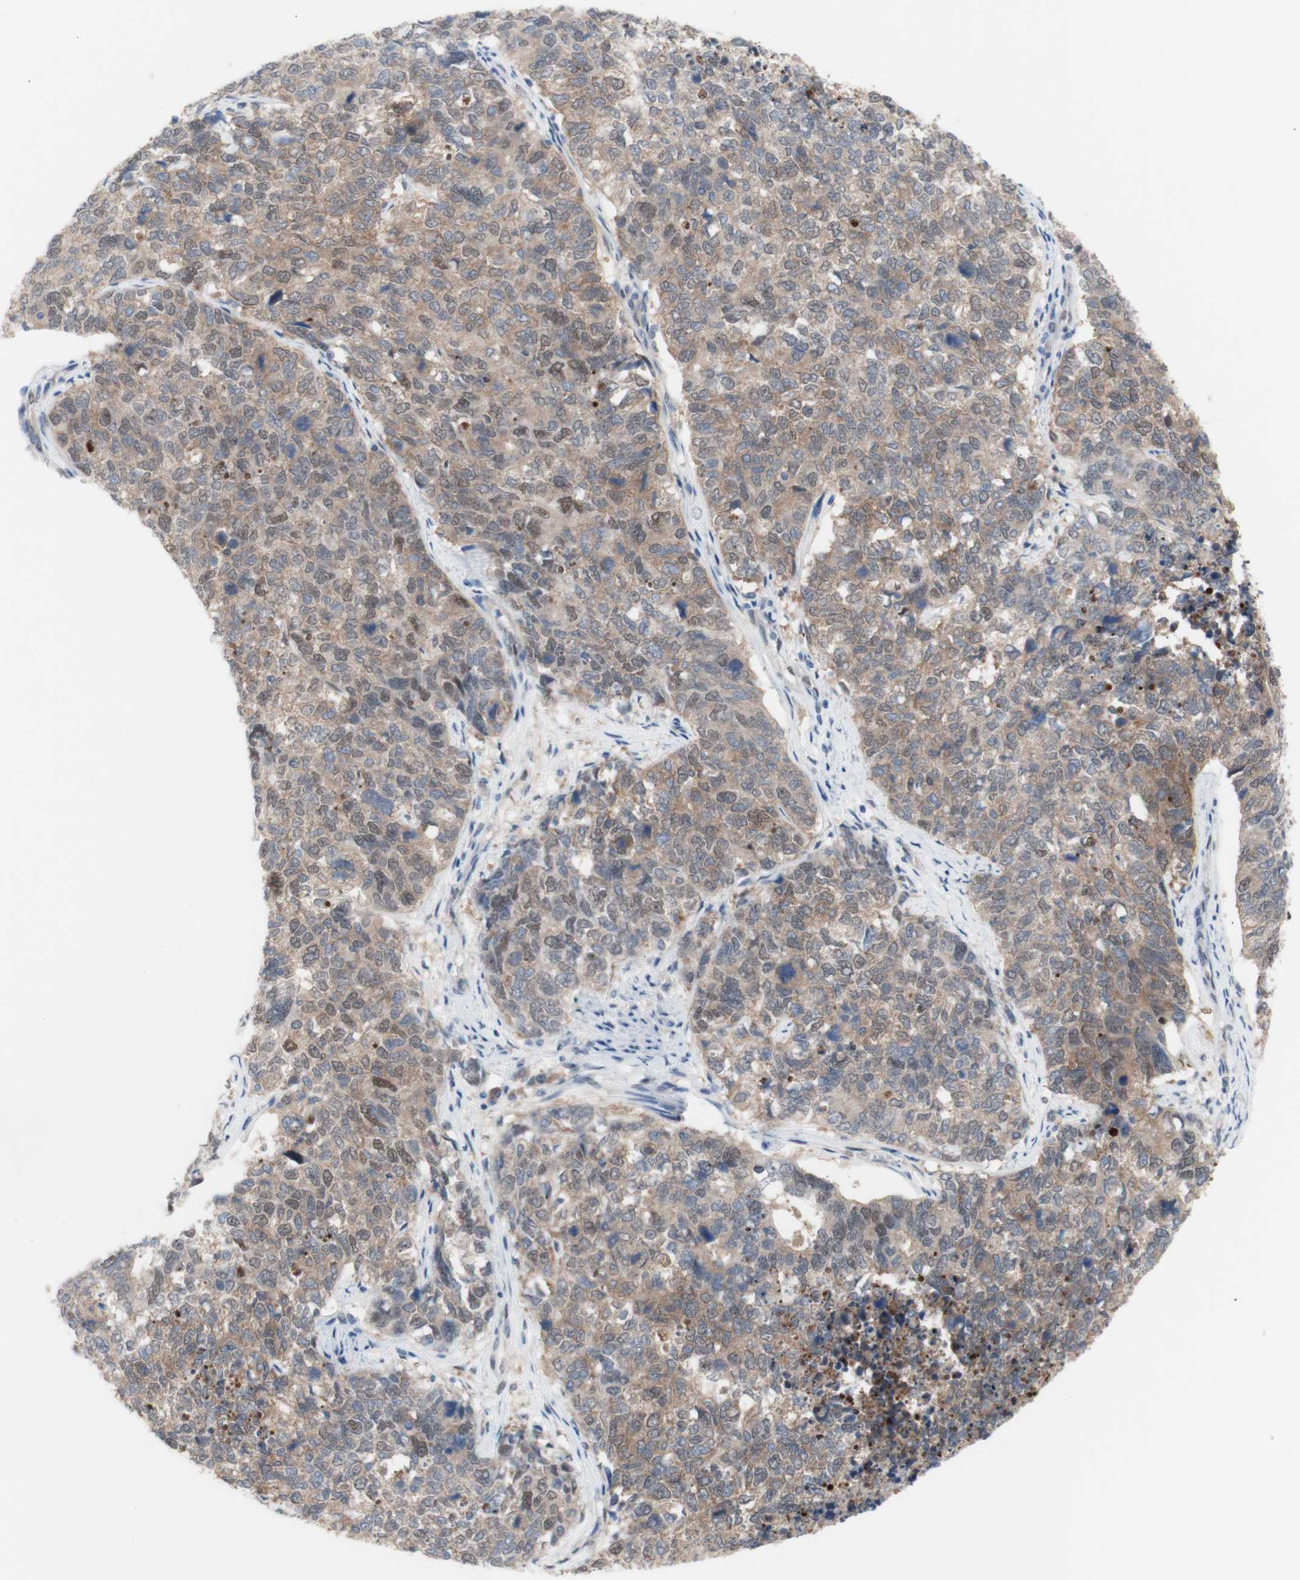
{"staining": {"intensity": "moderate", "quantity": ">75%", "location": "cytoplasmic/membranous,nuclear"}, "tissue": "cervical cancer", "cell_type": "Tumor cells", "image_type": "cancer", "snomed": [{"axis": "morphology", "description": "Squamous cell carcinoma, NOS"}, {"axis": "topography", "description": "Cervix"}], "caption": "The micrograph shows immunohistochemical staining of cervical cancer (squamous cell carcinoma). There is moderate cytoplasmic/membranous and nuclear expression is present in about >75% of tumor cells.", "gene": "PRMT5", "patient": {"sex": "female", "age": 63}}